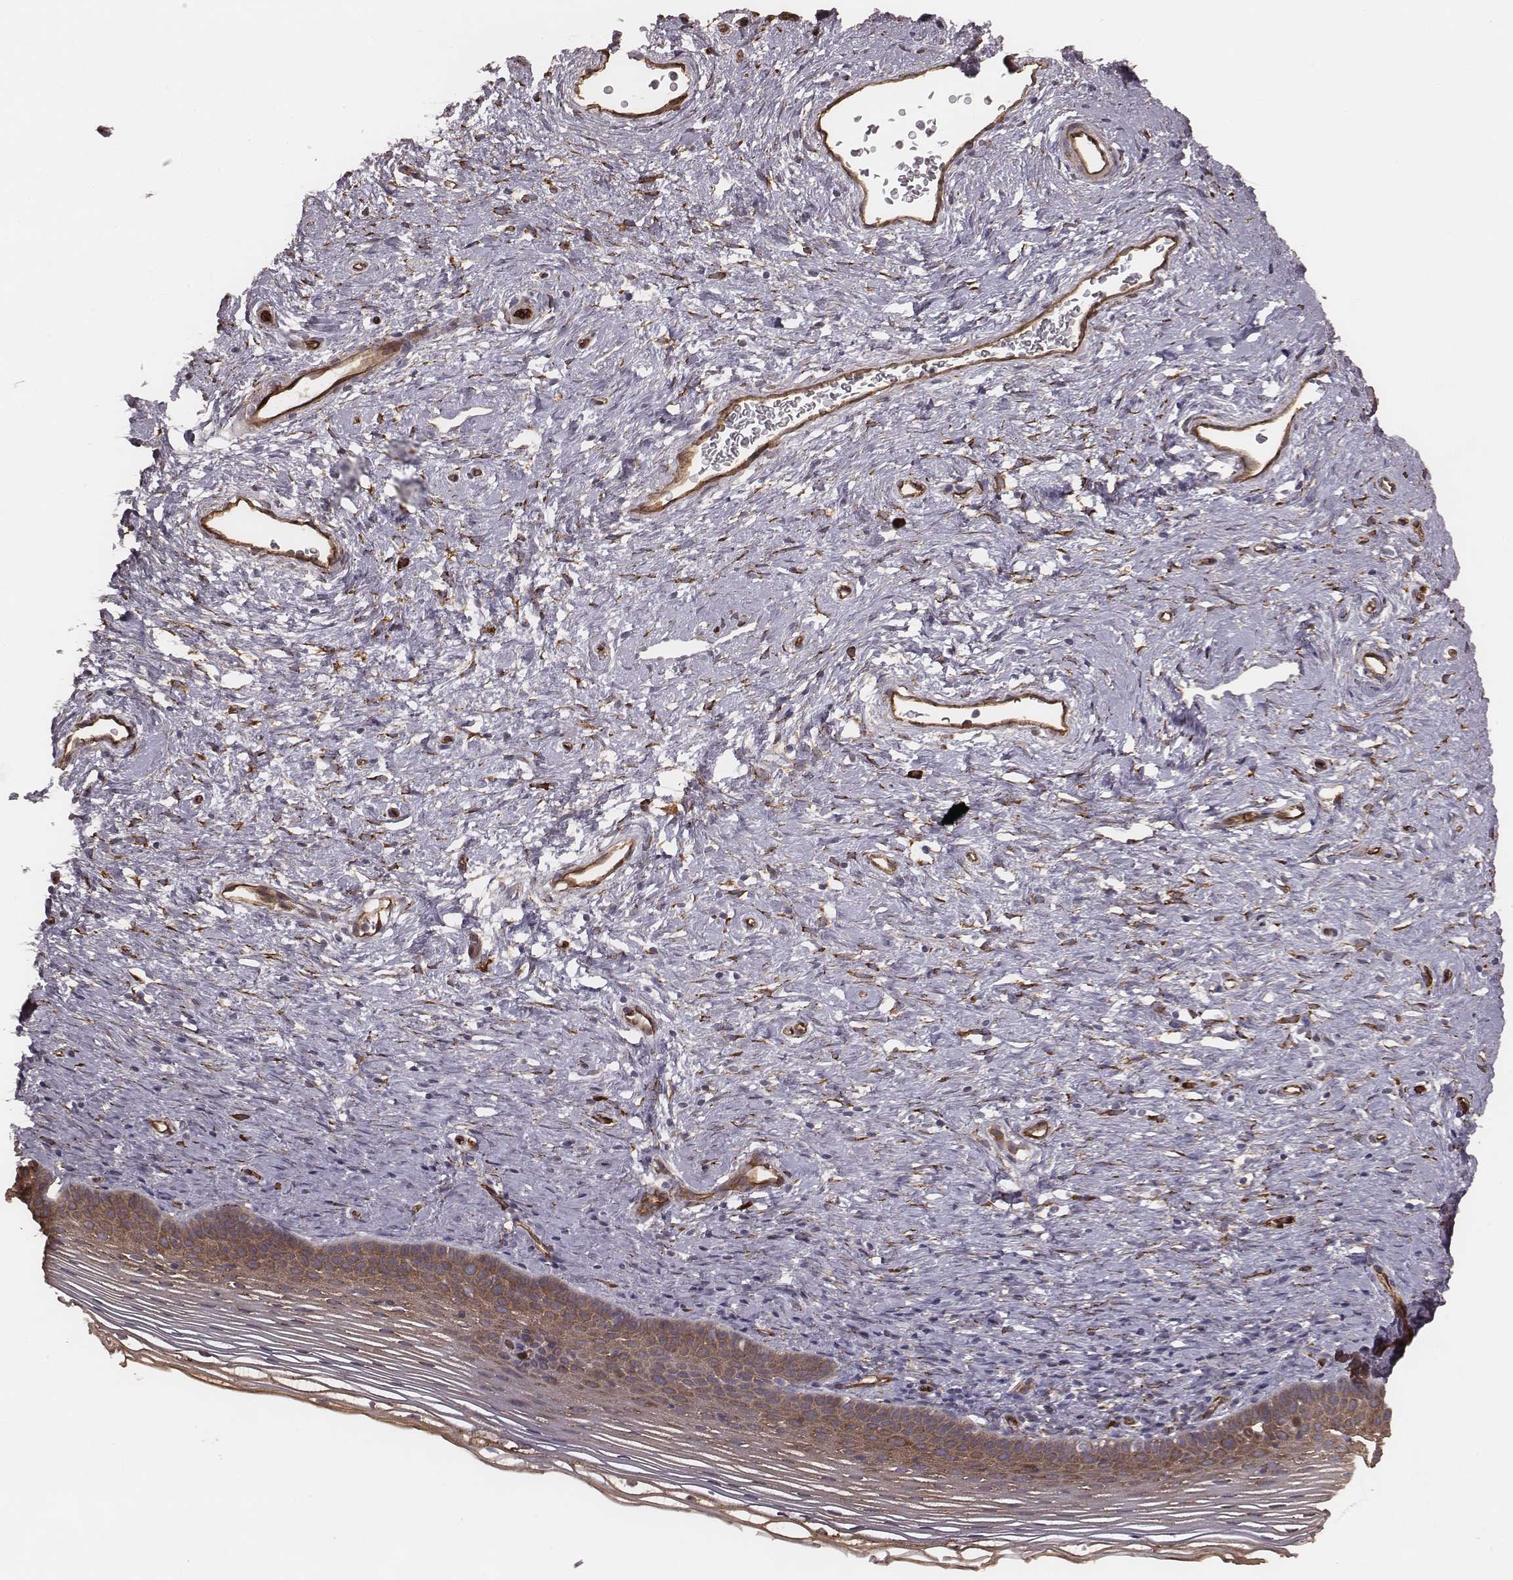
{"staining": {"intensity": "strong", "quantity": ">75%", "location": "cytoplasmic/membranous"}, "tissue": "cervix", "cell_type": "Glandular cells", "image_type": "normal", "snomed": [{"axis": "morphology", "description": "Normal tissue, NOS"}, {"axis": "topography", "description": "Cervix"}], "caption": "Immunohistochemical staining of benign cervix exhibits >75% levels of strong cytoplasmic/membranous protein expression in approximately >75% of glandular cells.", "gene": "PALMD", "patient": {"sex": "female", "age": 39}}